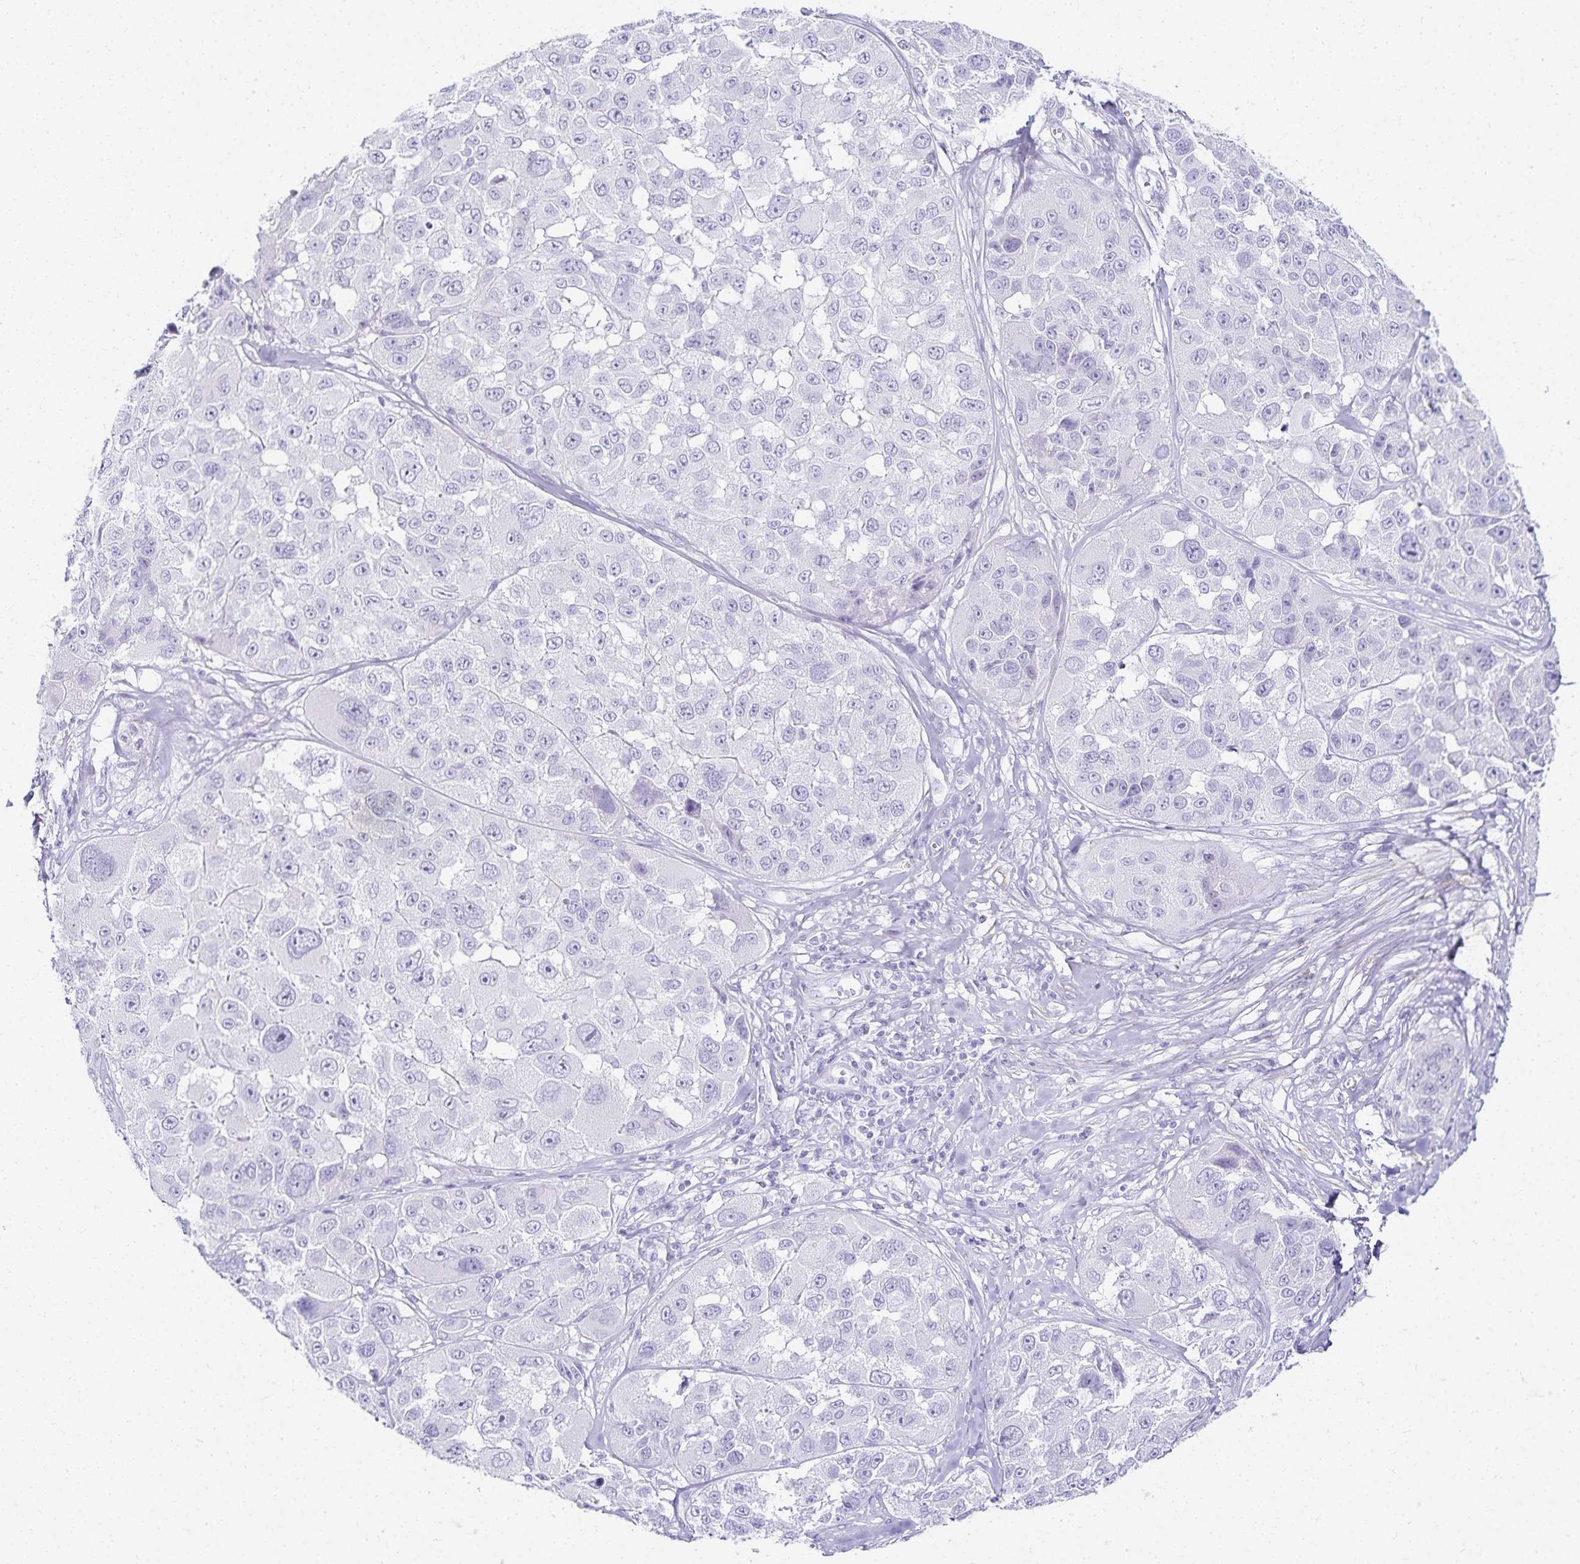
{"staining": {"intensity": "negative", "quantity": "none", "location": "none"}, "tissue": "melanoma", "cell_type": "Tumor cells", "image_type": "cancer", "snomed": [{"axis": "morphology", "description": "Malignant melanoma, NOS"}, {"axis": "topography", "description": "Skin"}], "caption": "Human malignant melanoma stained for a protein using immunohistochemistry (IHC) reveals no expression in tumor cells.", "gene": "GP2", "patient": {"sex": "female", "age": 66}}